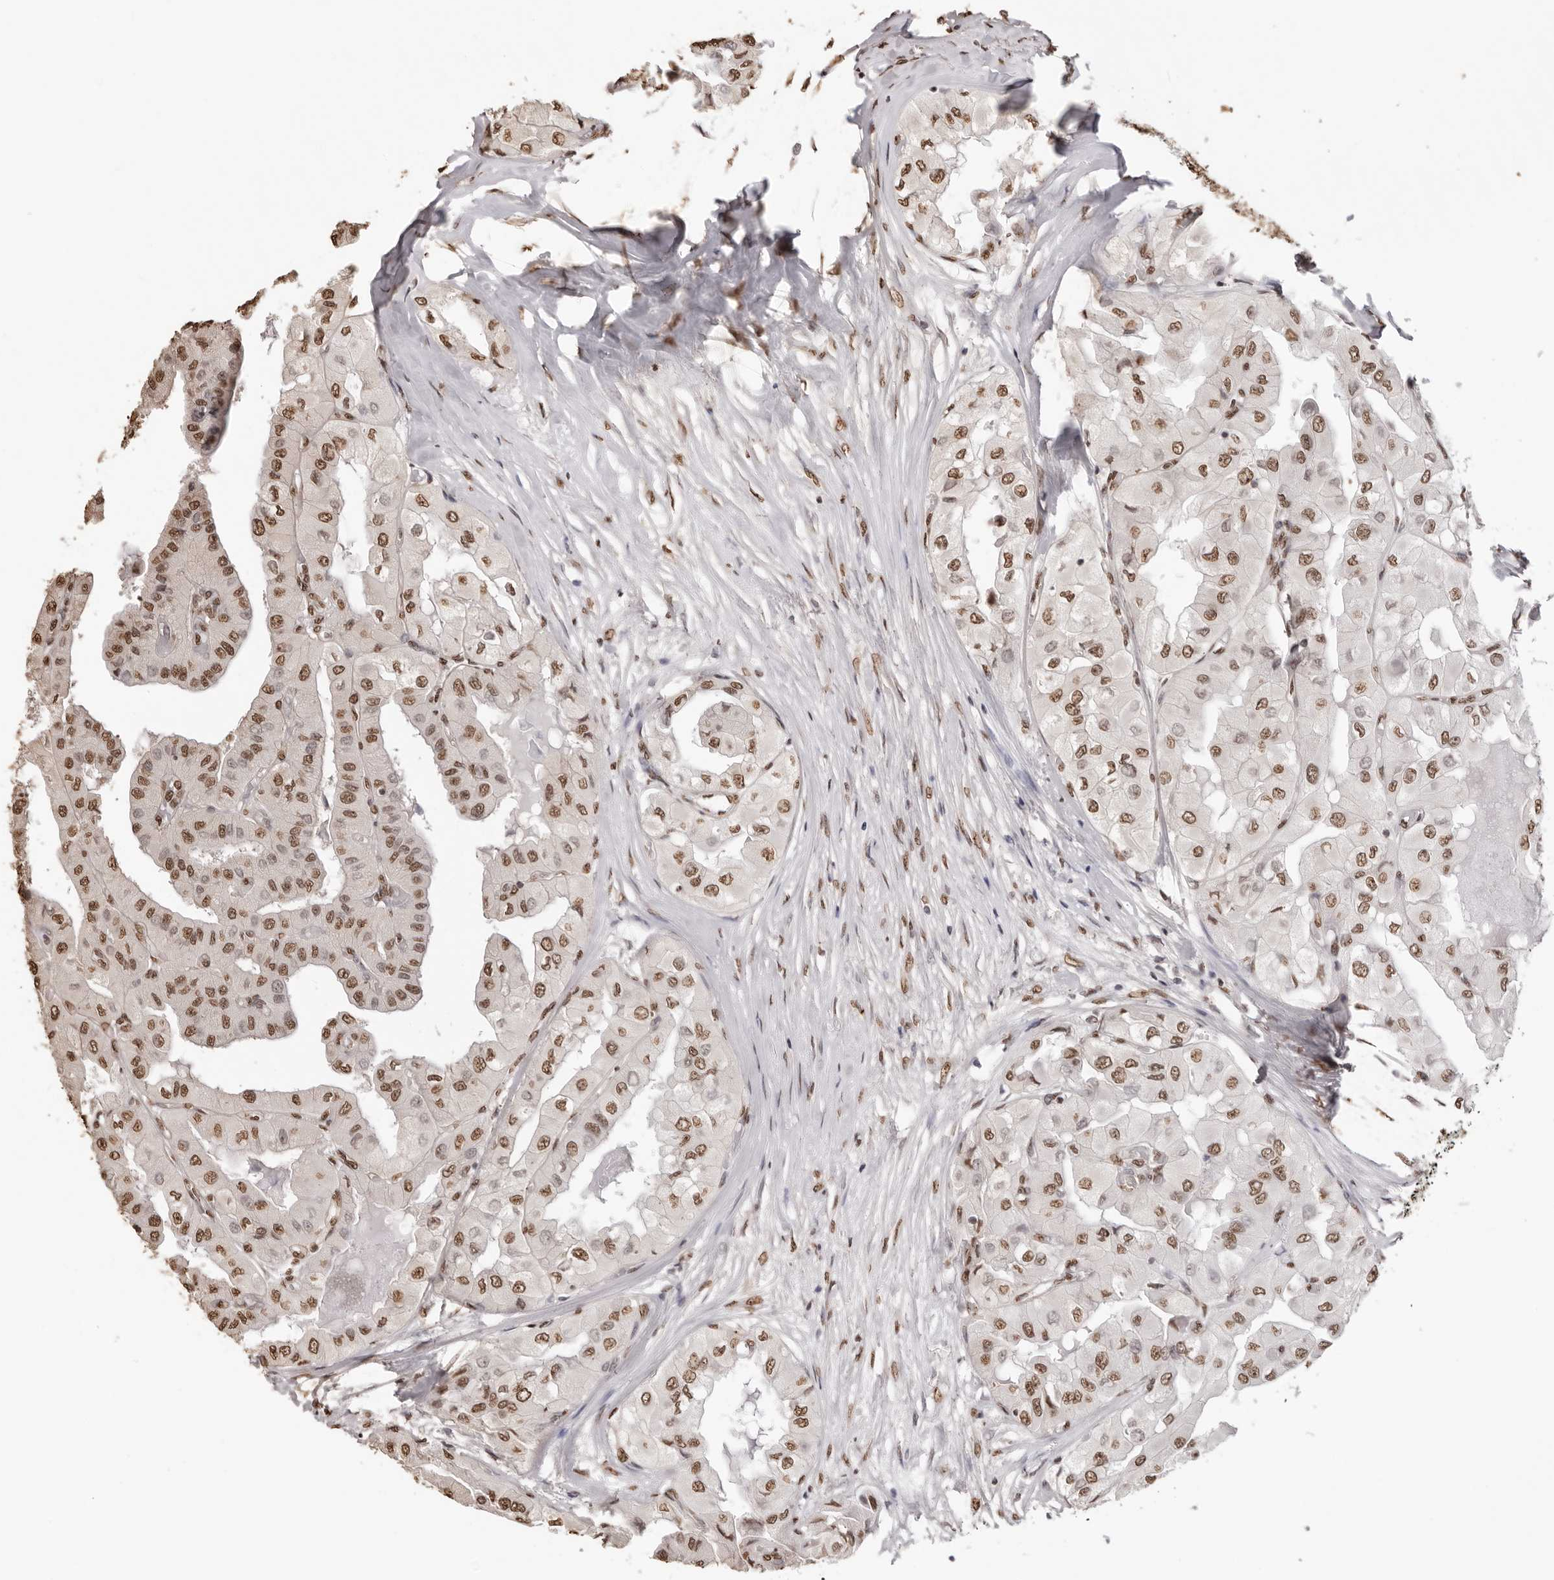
{"staining": {"intensity": "moderate", "quantity": ">75%", "location": "nuclear"}, "tissue": "thyroid cancer", "cell_type": "Tumor cells", "image_type": "cancer", "snomed": [{"axis": "morphology", "description": "Papillary adenocarcinoma, NOS"}, {"axis": "topography", "description": "Thyroid gland"}], "caption": "Thyroid papillary adenocarcinoma was stained to show a protein in brown. There is medium levels of moderate nuclear positivity in about >75% of tumor cells.", "gene": "OLIG3", "patient": {"sex": "female", "age": 59}}